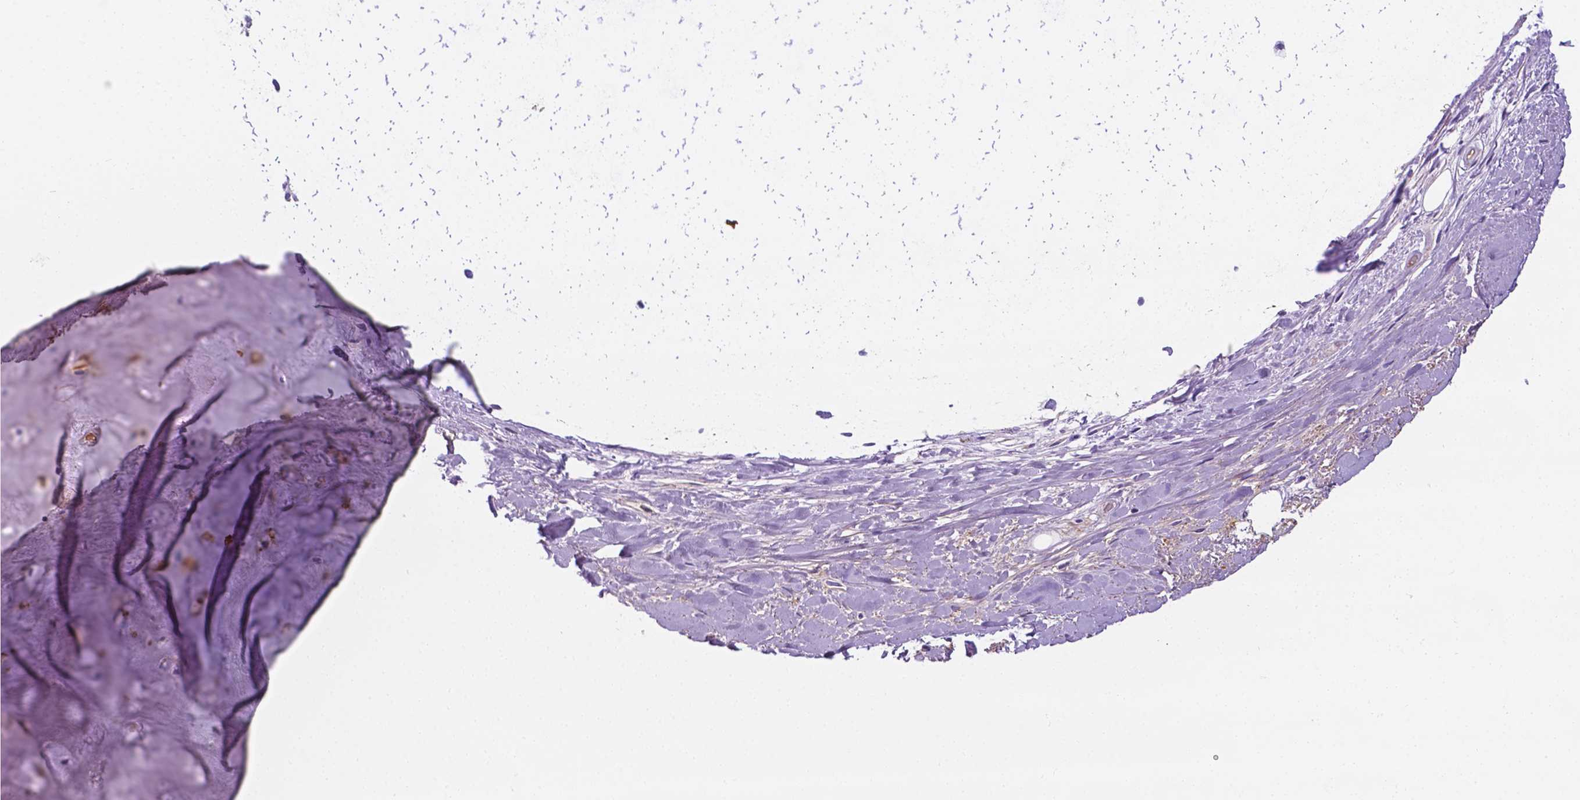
{"staining": {"intensity": "moderate", "quantity": "<25%", "location": "nuclear"}, "tissue": "soft tissue", "cell_type": "Chondrocytes", "image_type": "normal", "snomed": [{"axis": "morphology", "description": "Normal tissue, NOS"}, {"axis": "topography", "description": "Cartilage tissue"}], "caption": "Immunohistochemical staining of unremarkable soft tissue displays moderate nuclear protein staining in about <25% of chondrocytes.", "gene": "APOE", "patient": {"sex": "male", "age": 57}}